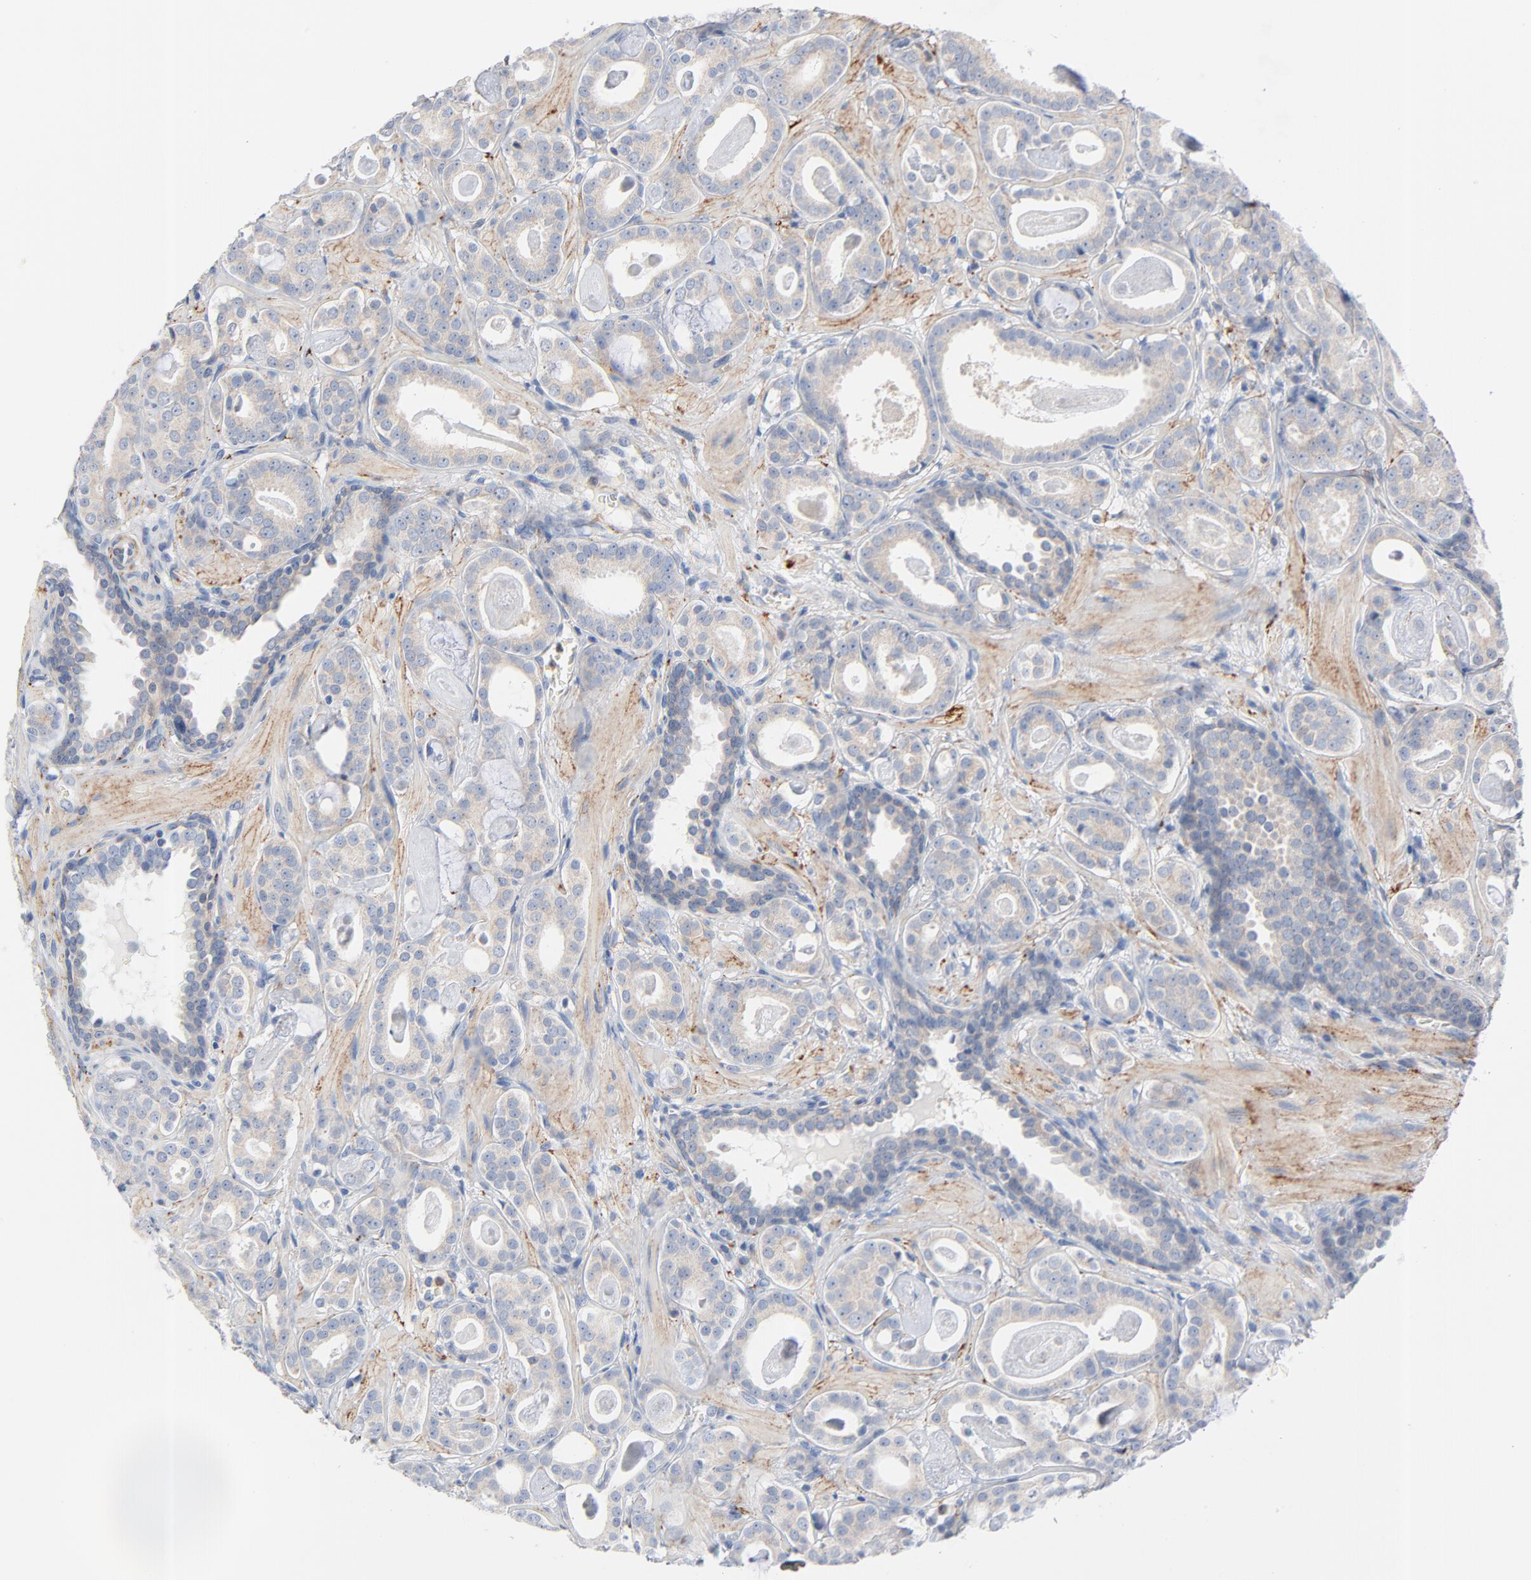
{"staining": {"intensity": "negative", "quantity": "none", "location": "none"}, "tissue": "prostate cancer", "cell_type": "Tumor cells", "image_type": "cancer", "snomed": [{"axis": "morphology", "description": "Adenocarcinoma, Low grade"}, {"axis": "topography", "description": "Prostate"}], "caption": "This is a photomicrograph of immunohistochemistry staining of prostate cancer, which shows no expression in tumor cells.", "gene": "IFT43", "patient": {"sex": "male", "age": 57}}